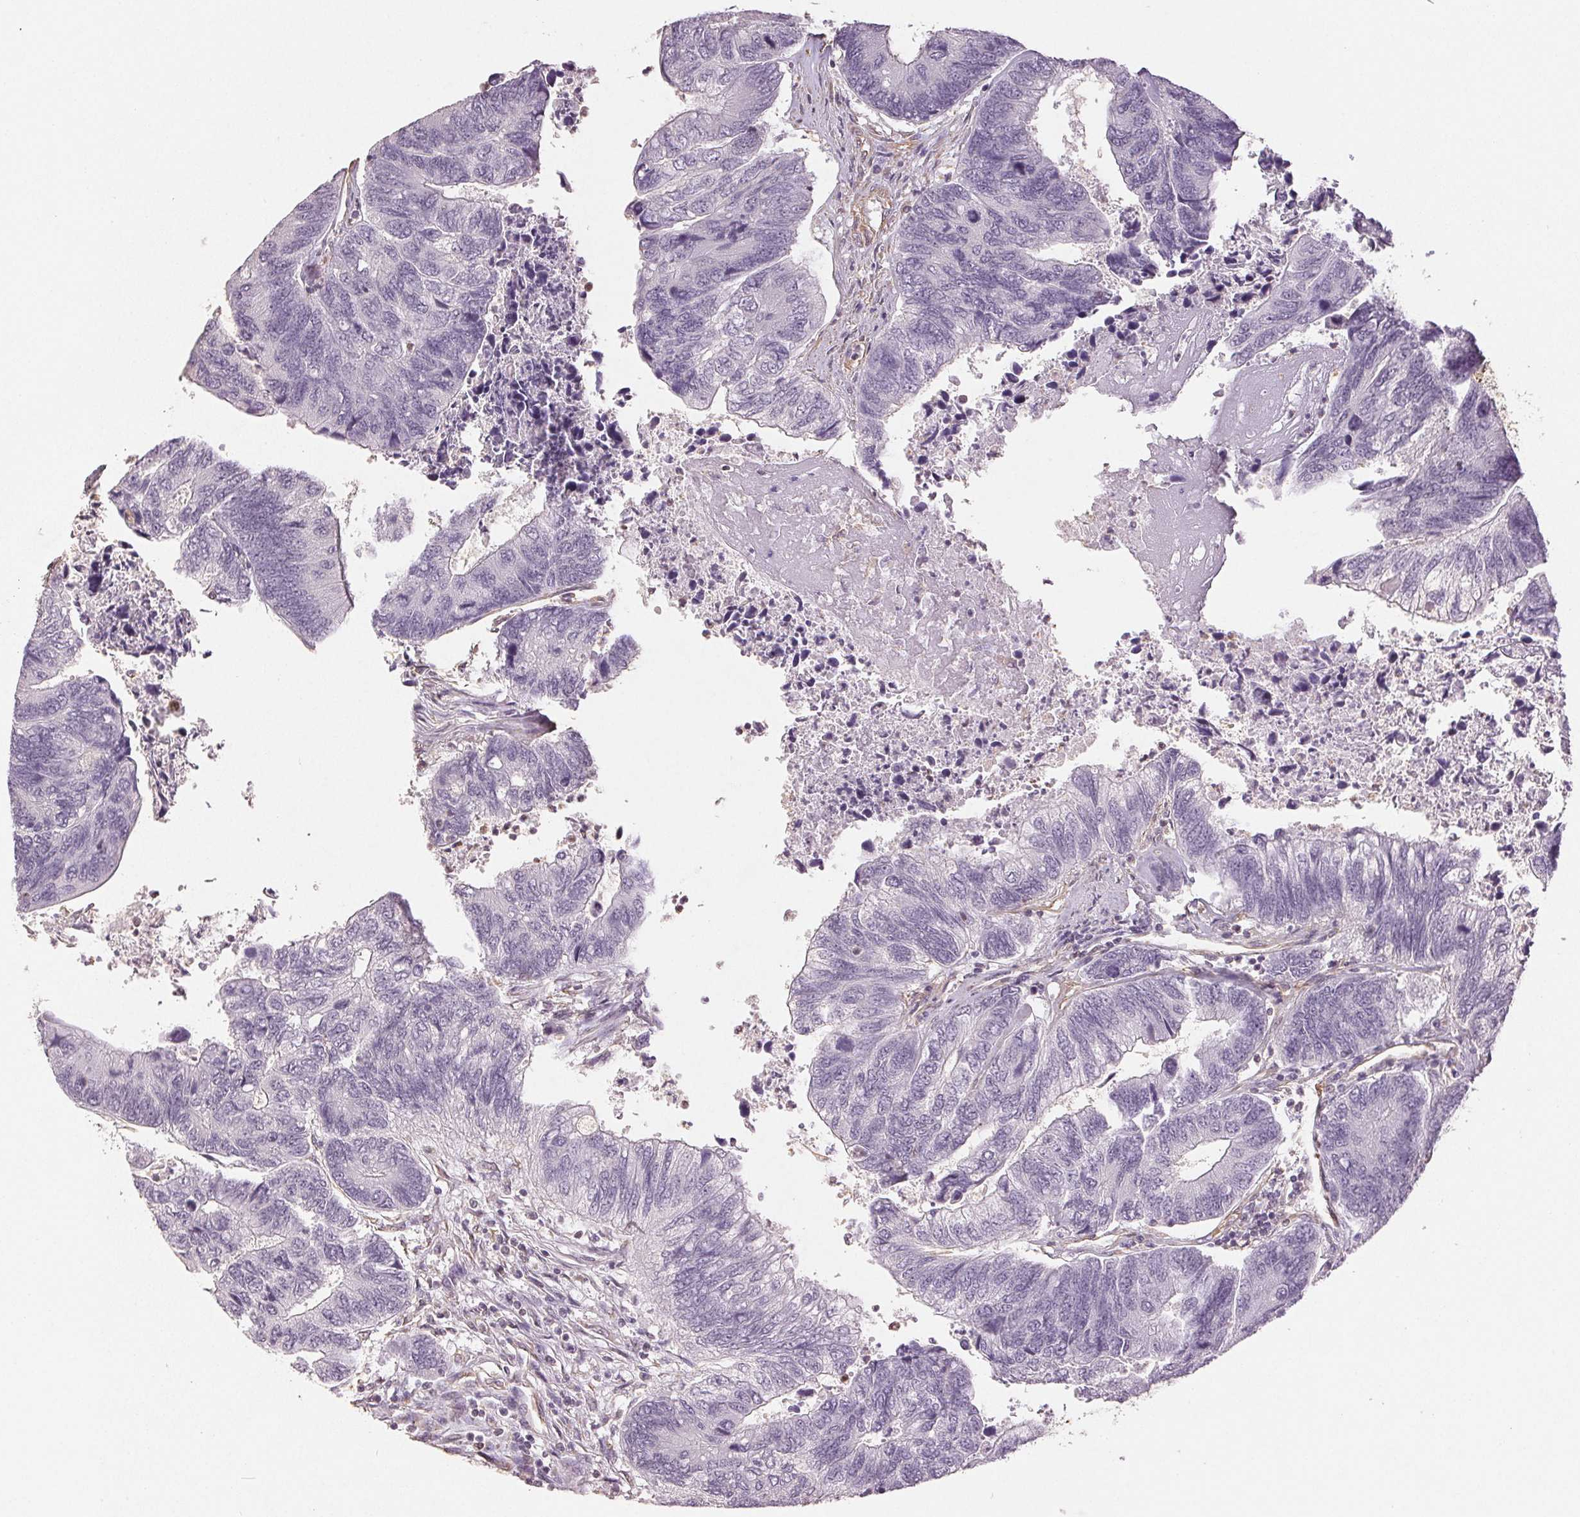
{"staining": {"intensity": "negative", "quantity": "none", "location": "none"}, "tissue": "colorectal cancer", "cell_type": "Tumor cells", "image_type": "cancer", "snomed": [{"axis": "morphology", "description": "Adenocarcinoma, NOS"}, {"axis": "topography", "description": "Colon"}], "caption": "Colorectal adenocarcinoma was stained to show a protein in brown. There is no significant positivity in tumor cells.", "gene": "COL7A1", "patient": {"sex": "female", "age": 67}}